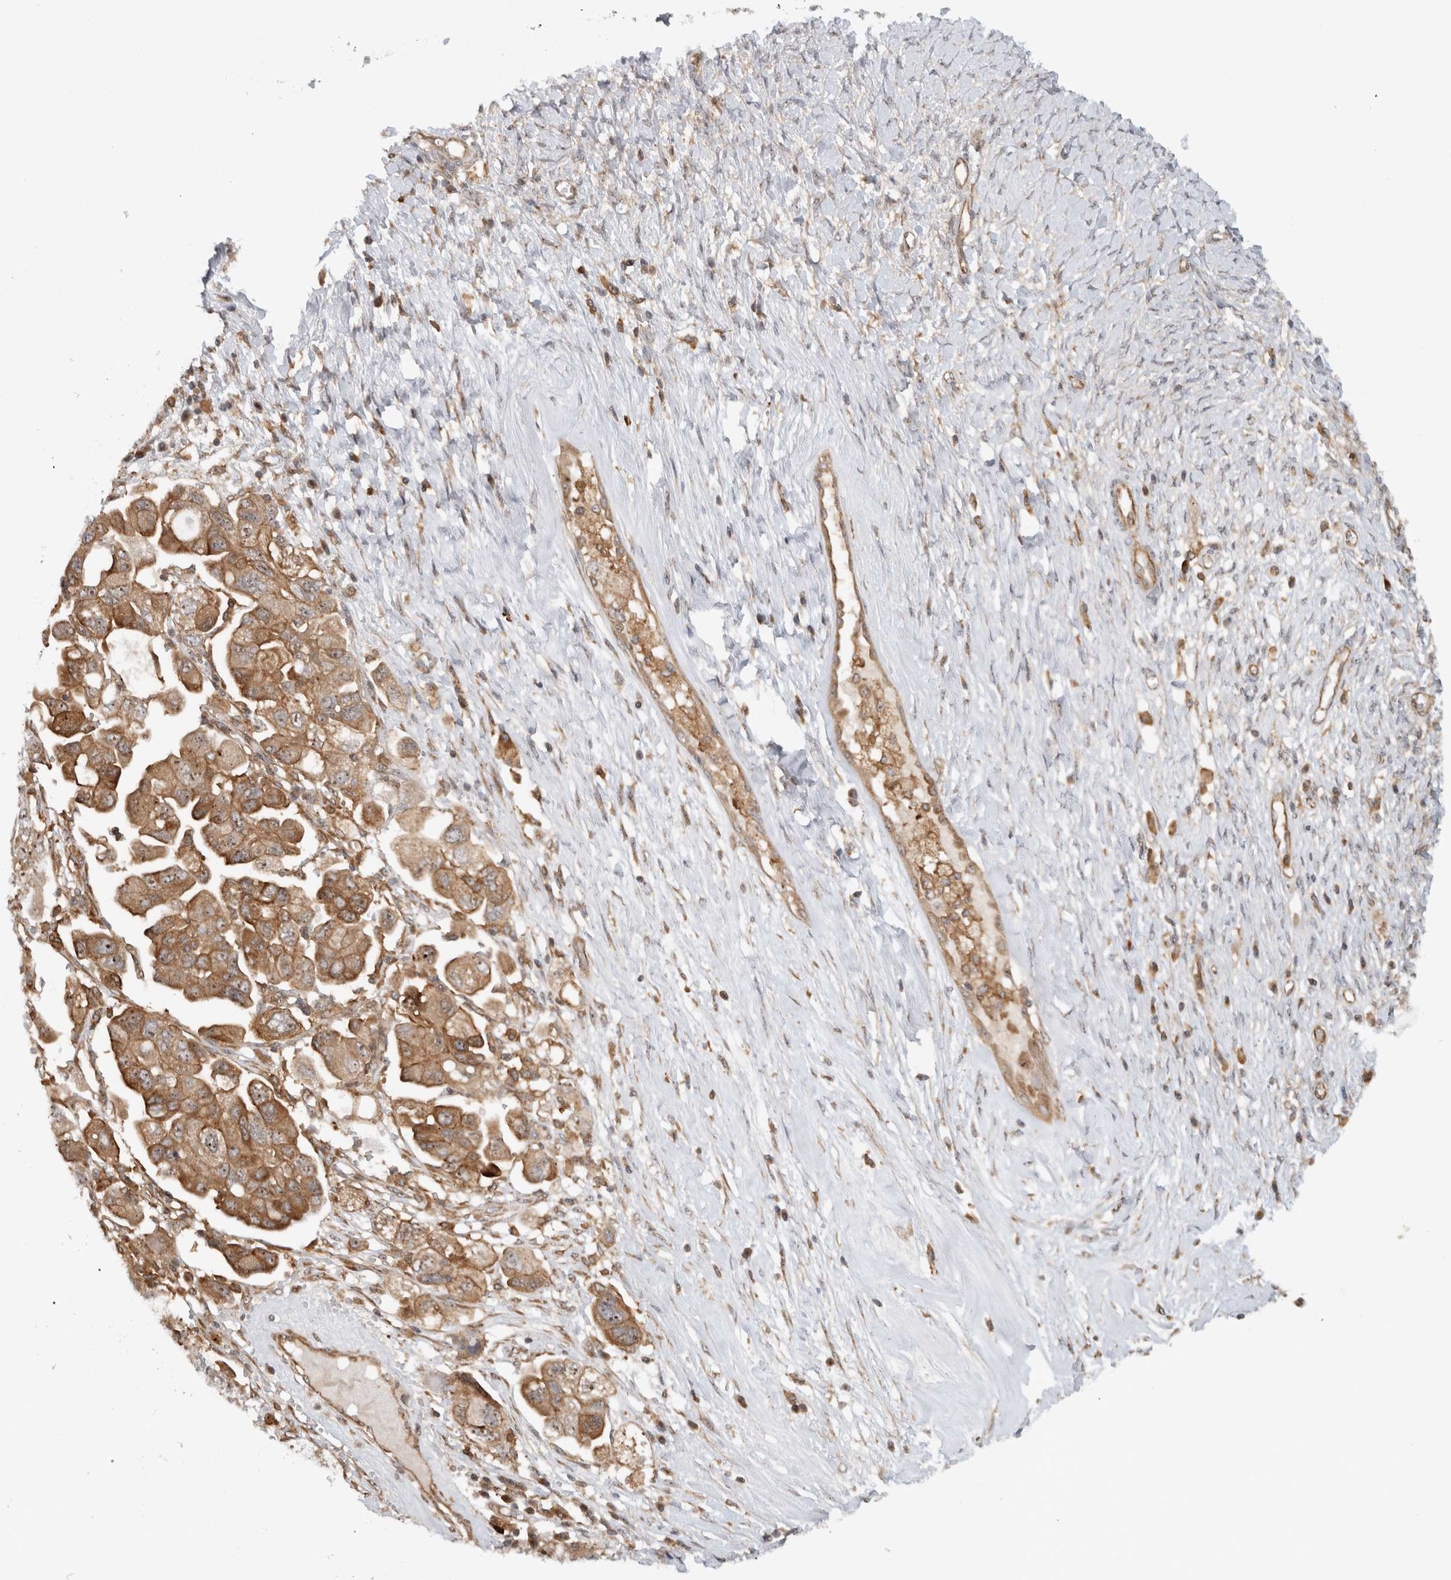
{"staining": {"intensity": "moderate", "quantity": ">75%", "location": "cytoplasmic/membranous,nuclear"}, "tissue": "ovarian cancer", "cell_type": "Tumor cells", "image_type": "cancer", "snomed": [{"axis": "morphology", "description": "Carcinoma, NOS"}, {"axis": "morphology", "description": "Cystadenocarcinoma, serous, NOS"}, {"axis": "topography", "description": "Ovary"}], "caption": "Human ovarian cancer stained with a protein marker reveals moderate staining in tumor cells.", "gene": "WASF2", "patient": {"sex": "female", "age": 69}}